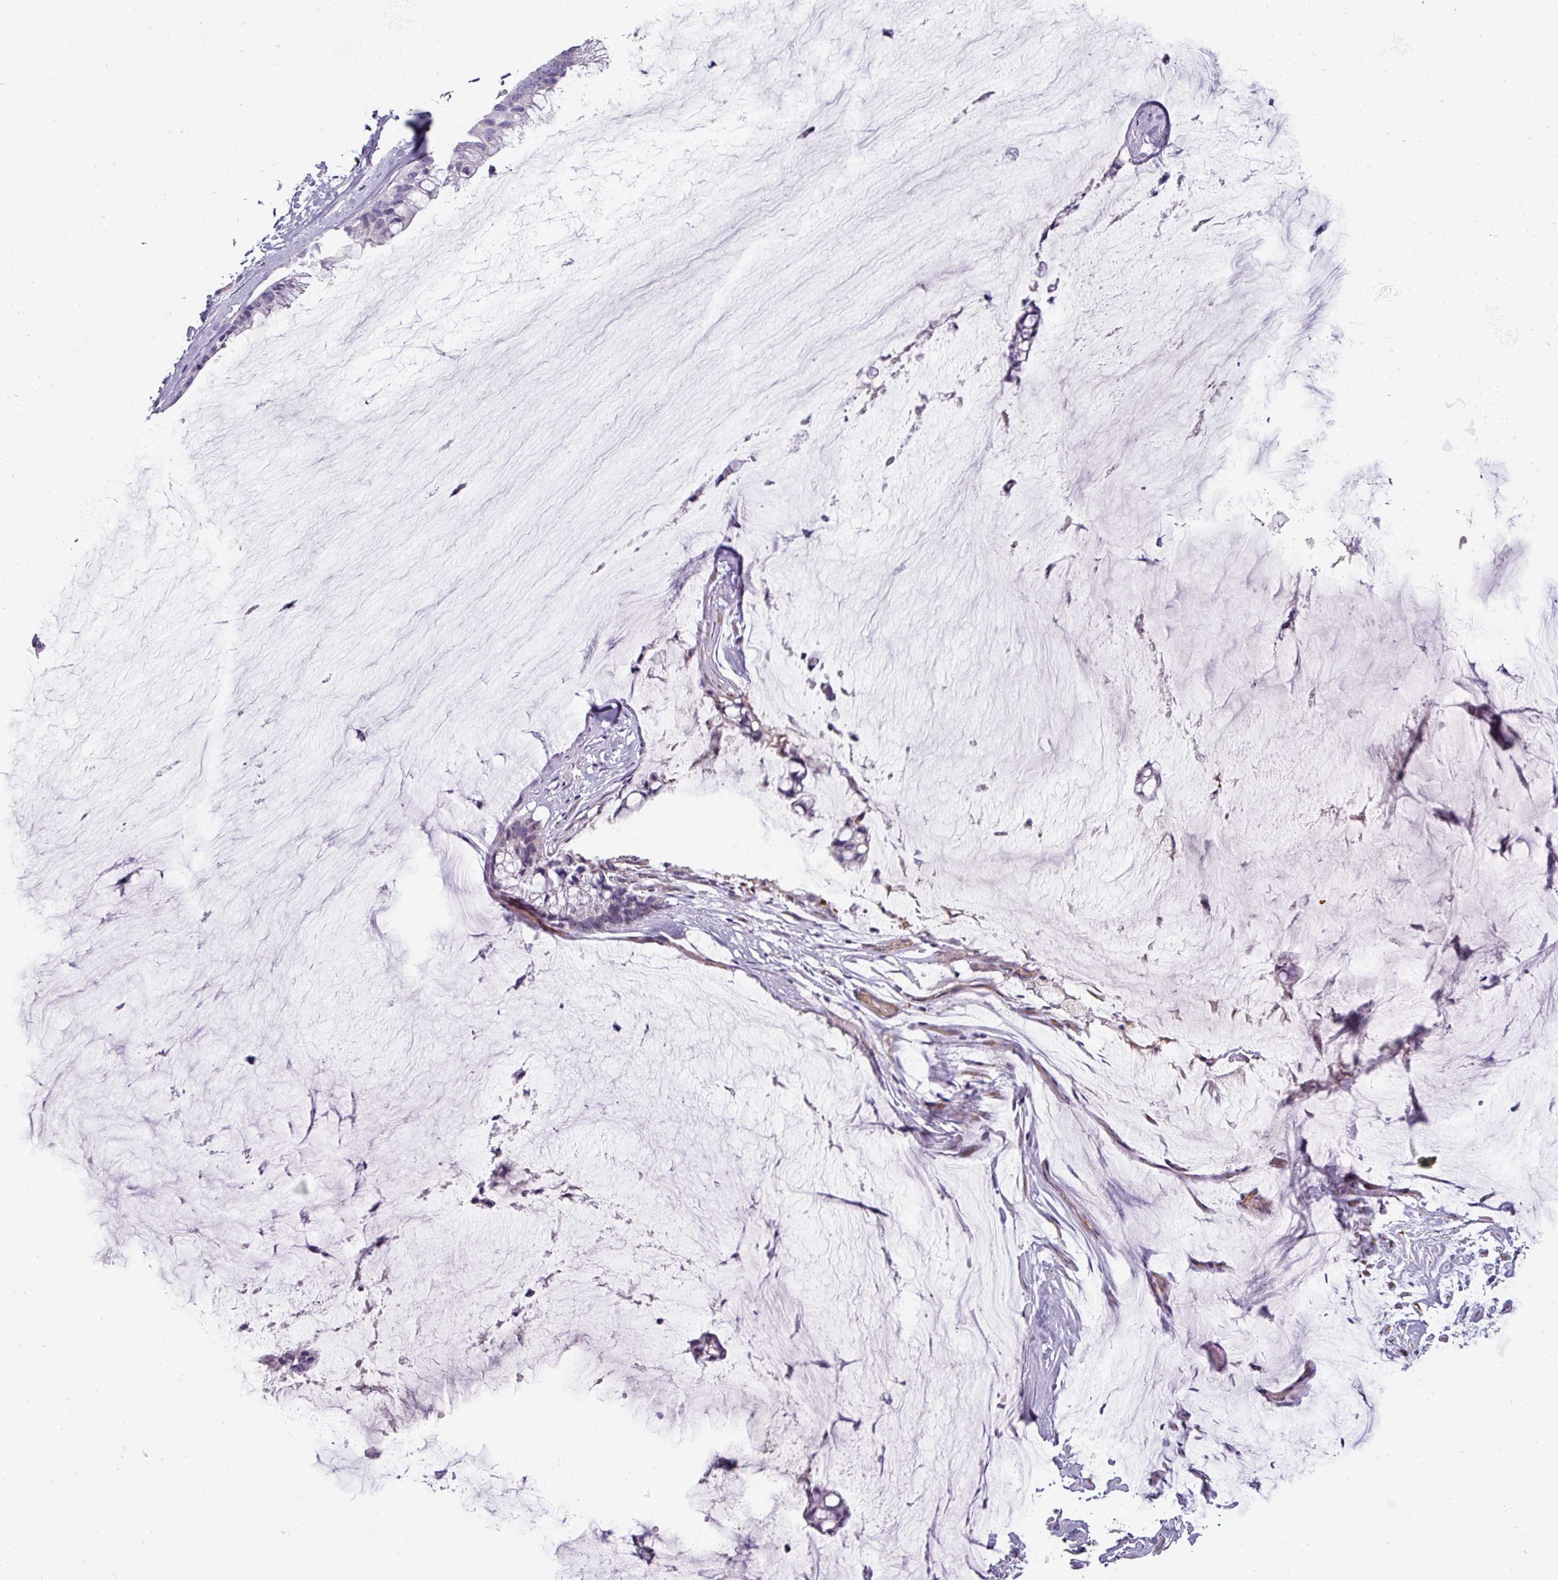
{"staining": {"intensity": "negative", "quantity": "none", "location": "none"}, "tissue": "ovarian cancer", "cell_type": "Tumor cells", "image_type": "cancer", "snomed": [{"axis": "morphology", "description": "Cystadenocarcinoma, mucinous, NOS"}, {"axis": "topography", "description": "Ovary"}], "caption": "Immunohistochemical staining of mucinous cystadenocarcinoma (ovarian) displays no significant positivity in tumor cells.", "gene": "EYA3", "patient": {"sex": "female", "age": 39}}